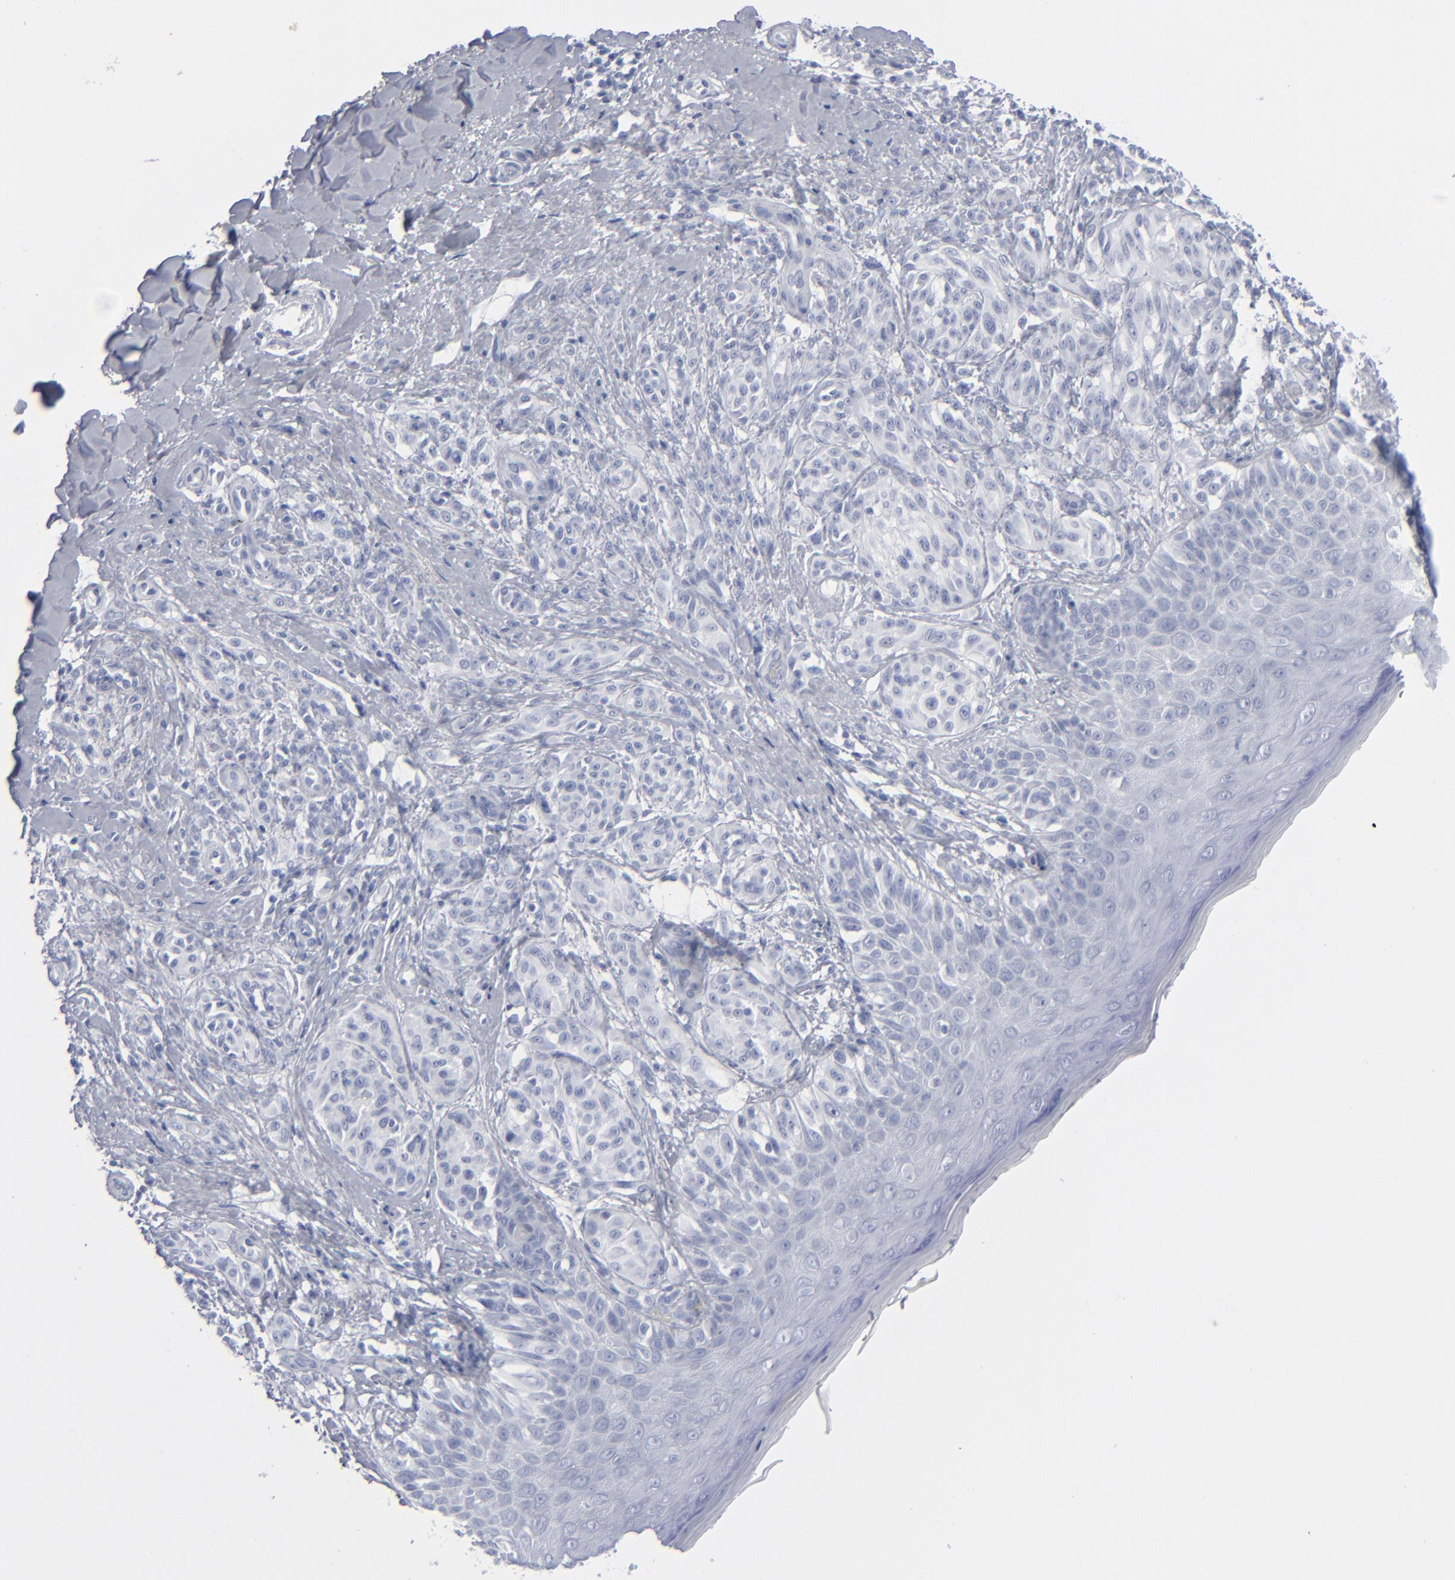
{"staining": {"intensity": "negative", "quantity": "none", "location": "none"}, "tissue": "melanoma", "cell_type": "Tumor cells", "image_type": "cancer", "snomed": [{"axis": "morphology", "description": "Malignant melanoma, NOS"}, {"axis": "topography", "description": "Skin"}], "caption": "This is an IHC micrograph of melanoma. There is no expression in tumor cells.", "gene": "MSLN", "patient": {"sex": "male", "age": 57}}